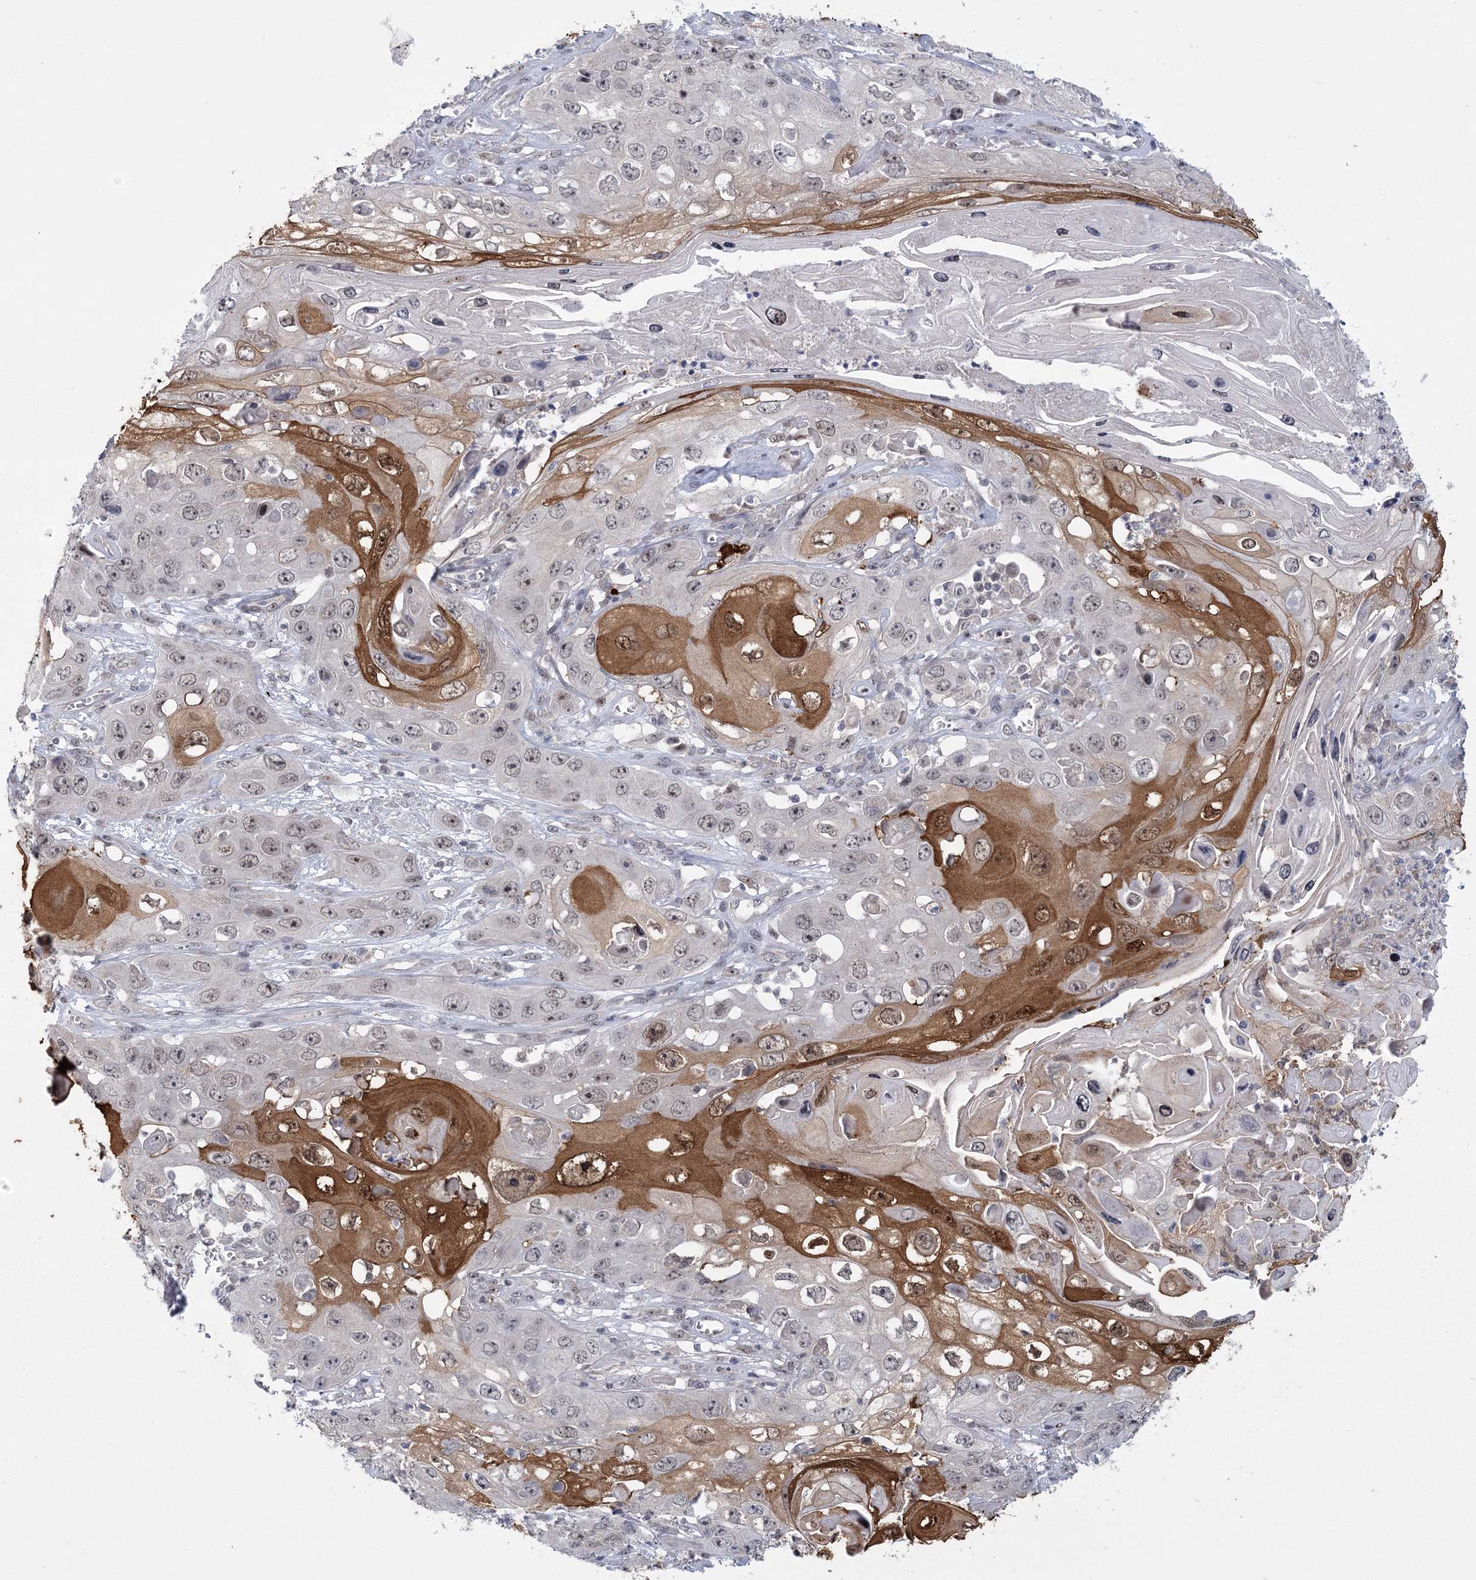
{"staining": {"intensity": "strong", "quantity": "<25%", "location": "cytoplasmic/membranous,nuclear"}, "tissue": "skin cancer", "cell_type": "Tumor cells", "image_type": "cancer", "snomed": [{"axis": "morphology", "description": "Squamous cell carcinoma, NOS"}, {"axis": "topography", "description": "Skin"}], "caption": "A brown stain labels strong cytoplasmic/membranous and nuclear positivity of a protein in skin squamous cell carcinoma tumor cells.", "gene": "HOMEZ", "patient": {"sex": "male", "age": 55}}